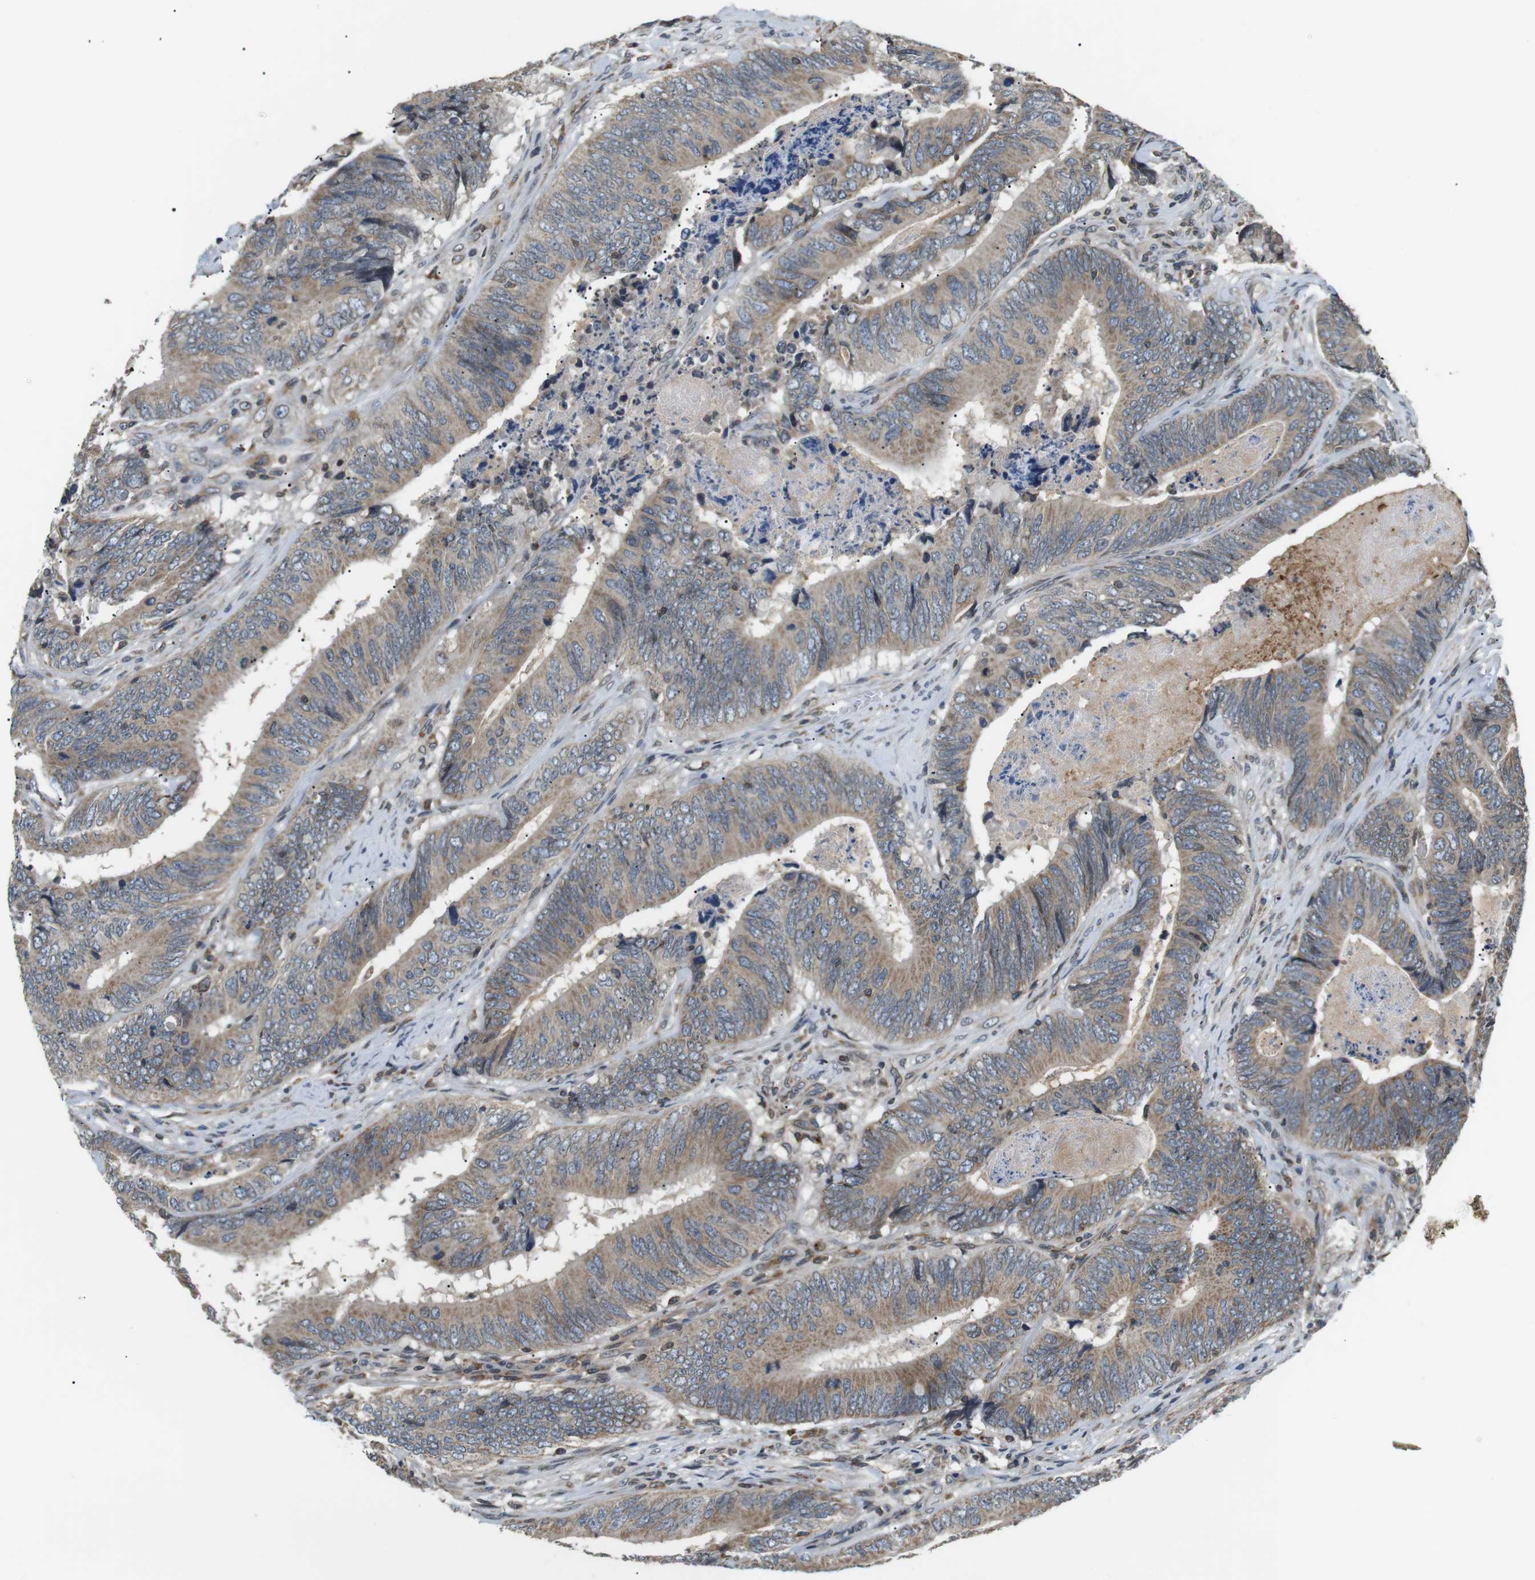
{"staining": {"intensity": "weak", "quantity": ">75%", "location": "cytoplasmic/membranous"}, "tissue": "colorectal cancer", "cell_type": "Tumor cells", "image_type": "cancer", "snomed": [{"axis": "morphology", "description": "Normal tissue, NOS"}, {"axis": "morphology", "description": "Adenocarcinoma, NOS"}, {"axis": "topography", "description": "Colon"}], "caption": "Immunohistochemistry (IHC) photomicrograph of colorectal cancer stained for a protein (brown), which exhibits low levels of weak cytoplasmic/membranous positivity in about >75% of tumor cells.", "gene": "TMX4", "patient": {"sex": "male", "age": 56}}